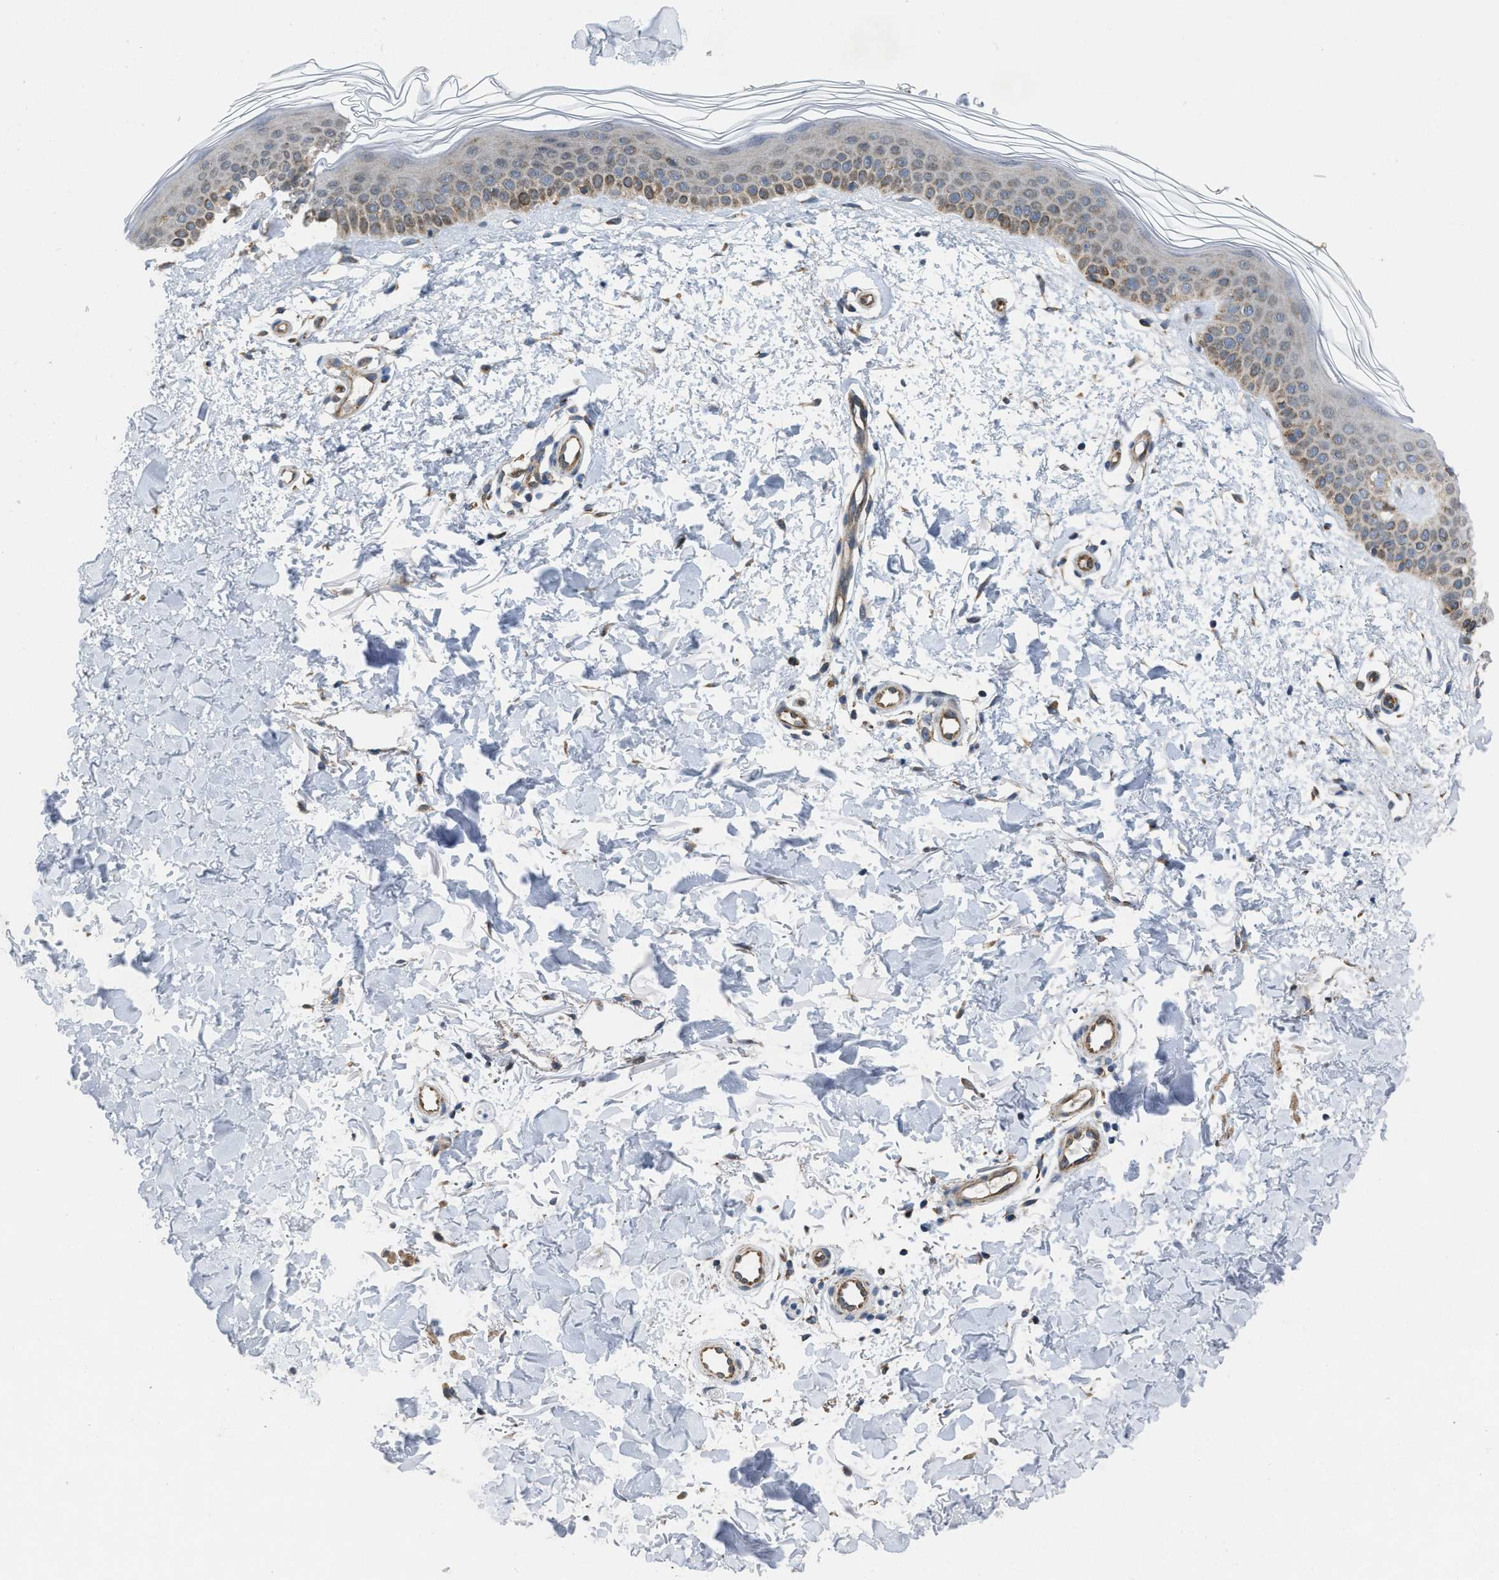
{"staining": {"intensity": "moderate", "quantity": ">75%", "location": "cytoplasmic/membranous"}, "tissue": "skin", "cell_type": "Fibroblasts", "image_type": "normal", "snomed": [{"axis": "morphology", "description": "Normal tissue, NOS"}, {"axis": "morphology", "description": "Malignant melanoma, NOS"}, {"axis": "topography", "description": "Skin"}], "caption": "IHC (DAB (3,3'-diaminobenzidine)) staining of normal human skin demonstrates moderate cytoplasmic/membranous protein positivity in approximately >75% of fibroblasts.", "gene": "EOGT", "patient": {"sex": "male", "age": 83}}